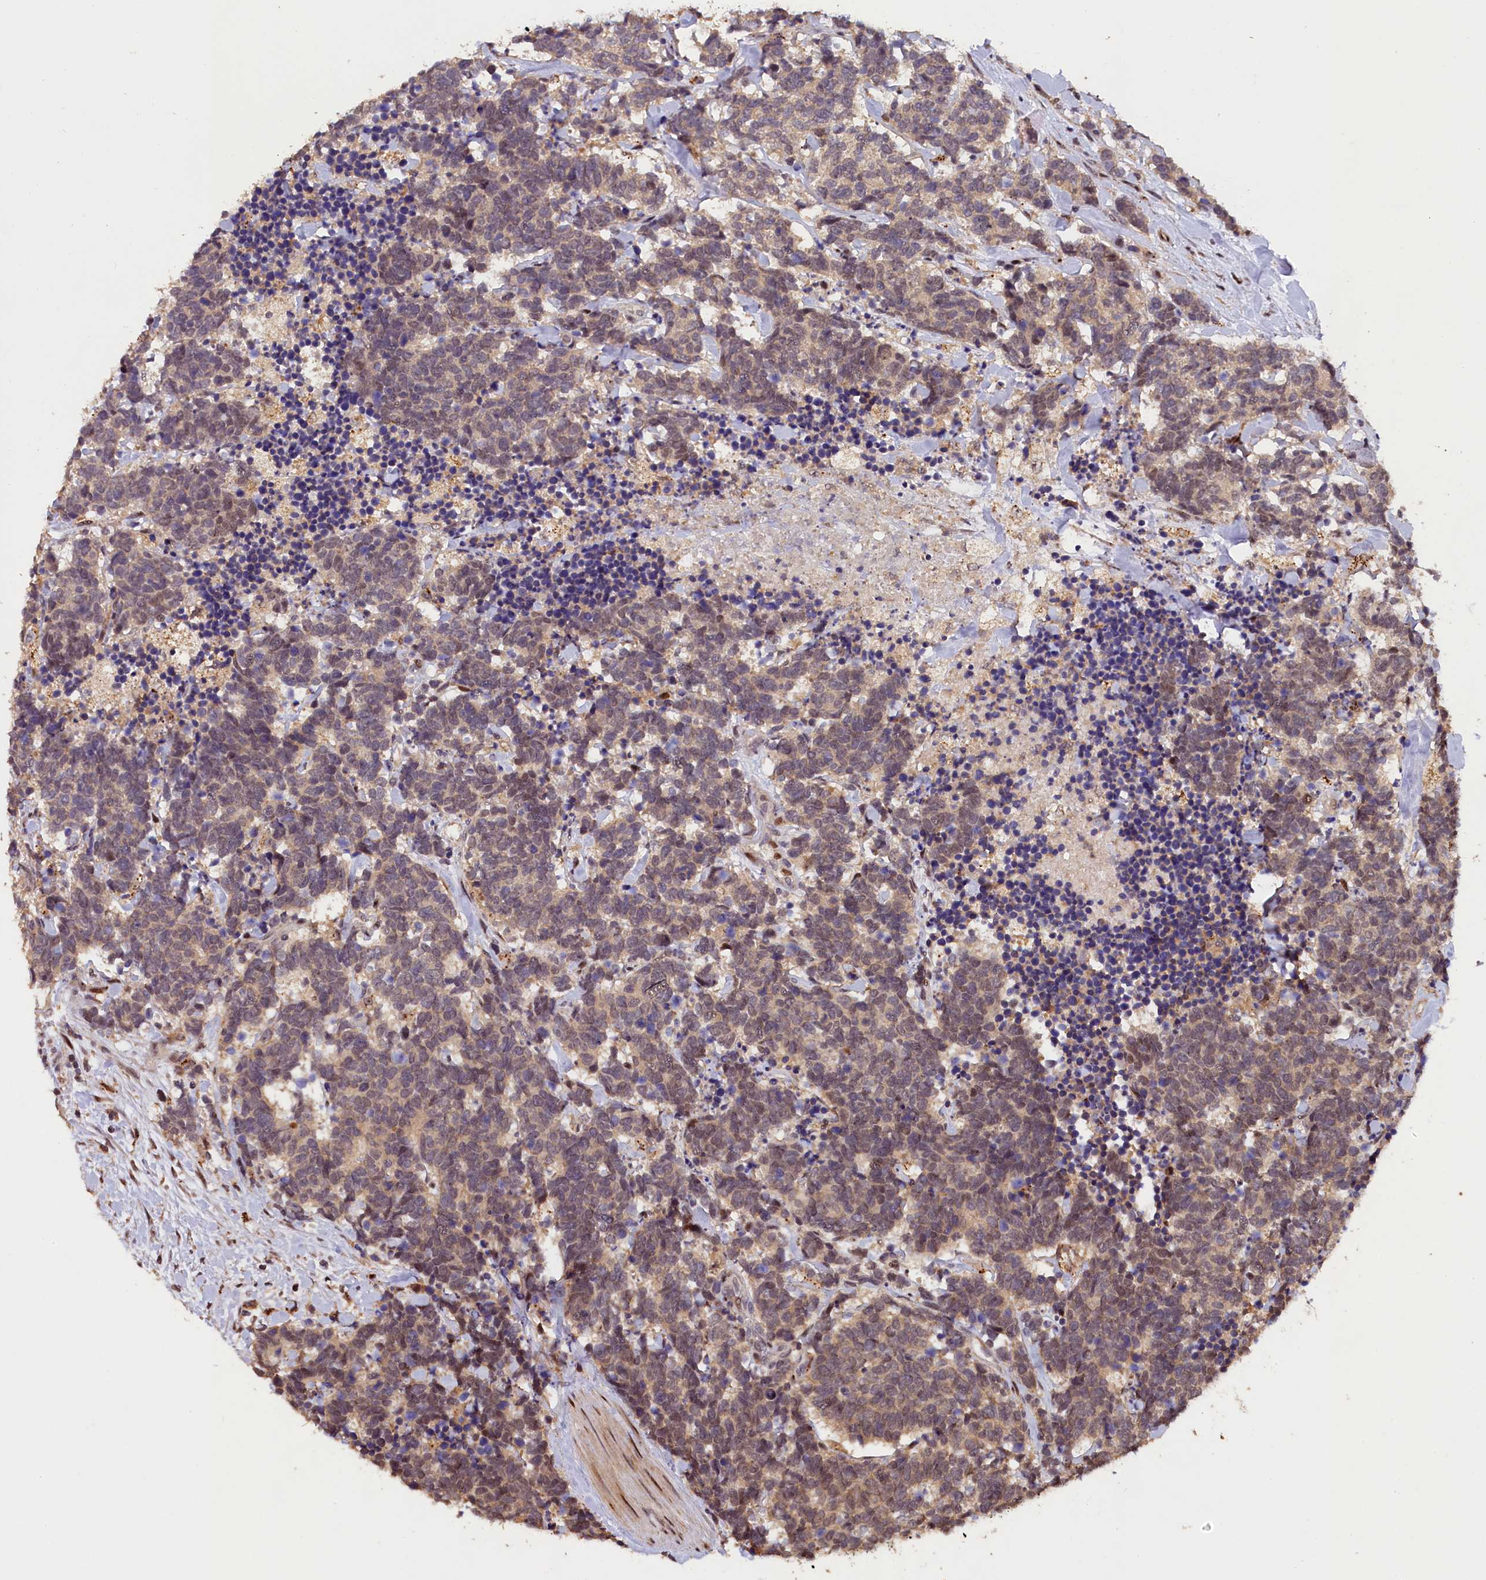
{"staining": {"intensity": "weak", "quantity": ">75%", "location": "cytoplasmic/membranous,nuclear"}, "tissue": "carcinoid", "cell_type": "Tumor cells", "image_type": "cancer", "snomed": [{"axis": "morphology", "description": "Carcinoma, NOS"}, {"axis": "morphology", "description": "Carcinoid, malignant, NOS"}, {"axis": "topography", "description": "Prostate"}], "caption": "Immunohistochemical staining of human carcinoid exhibits low levels of weak cytoplasmic/membranous and nuclear staining in about >75% of tumor cells. (DAB (3,3'-diaminobenzidine) IHC with brightfield microscopy, high magnification).", "gene": "PHAF1", "patient": {"sex": "male", "age": 57}}